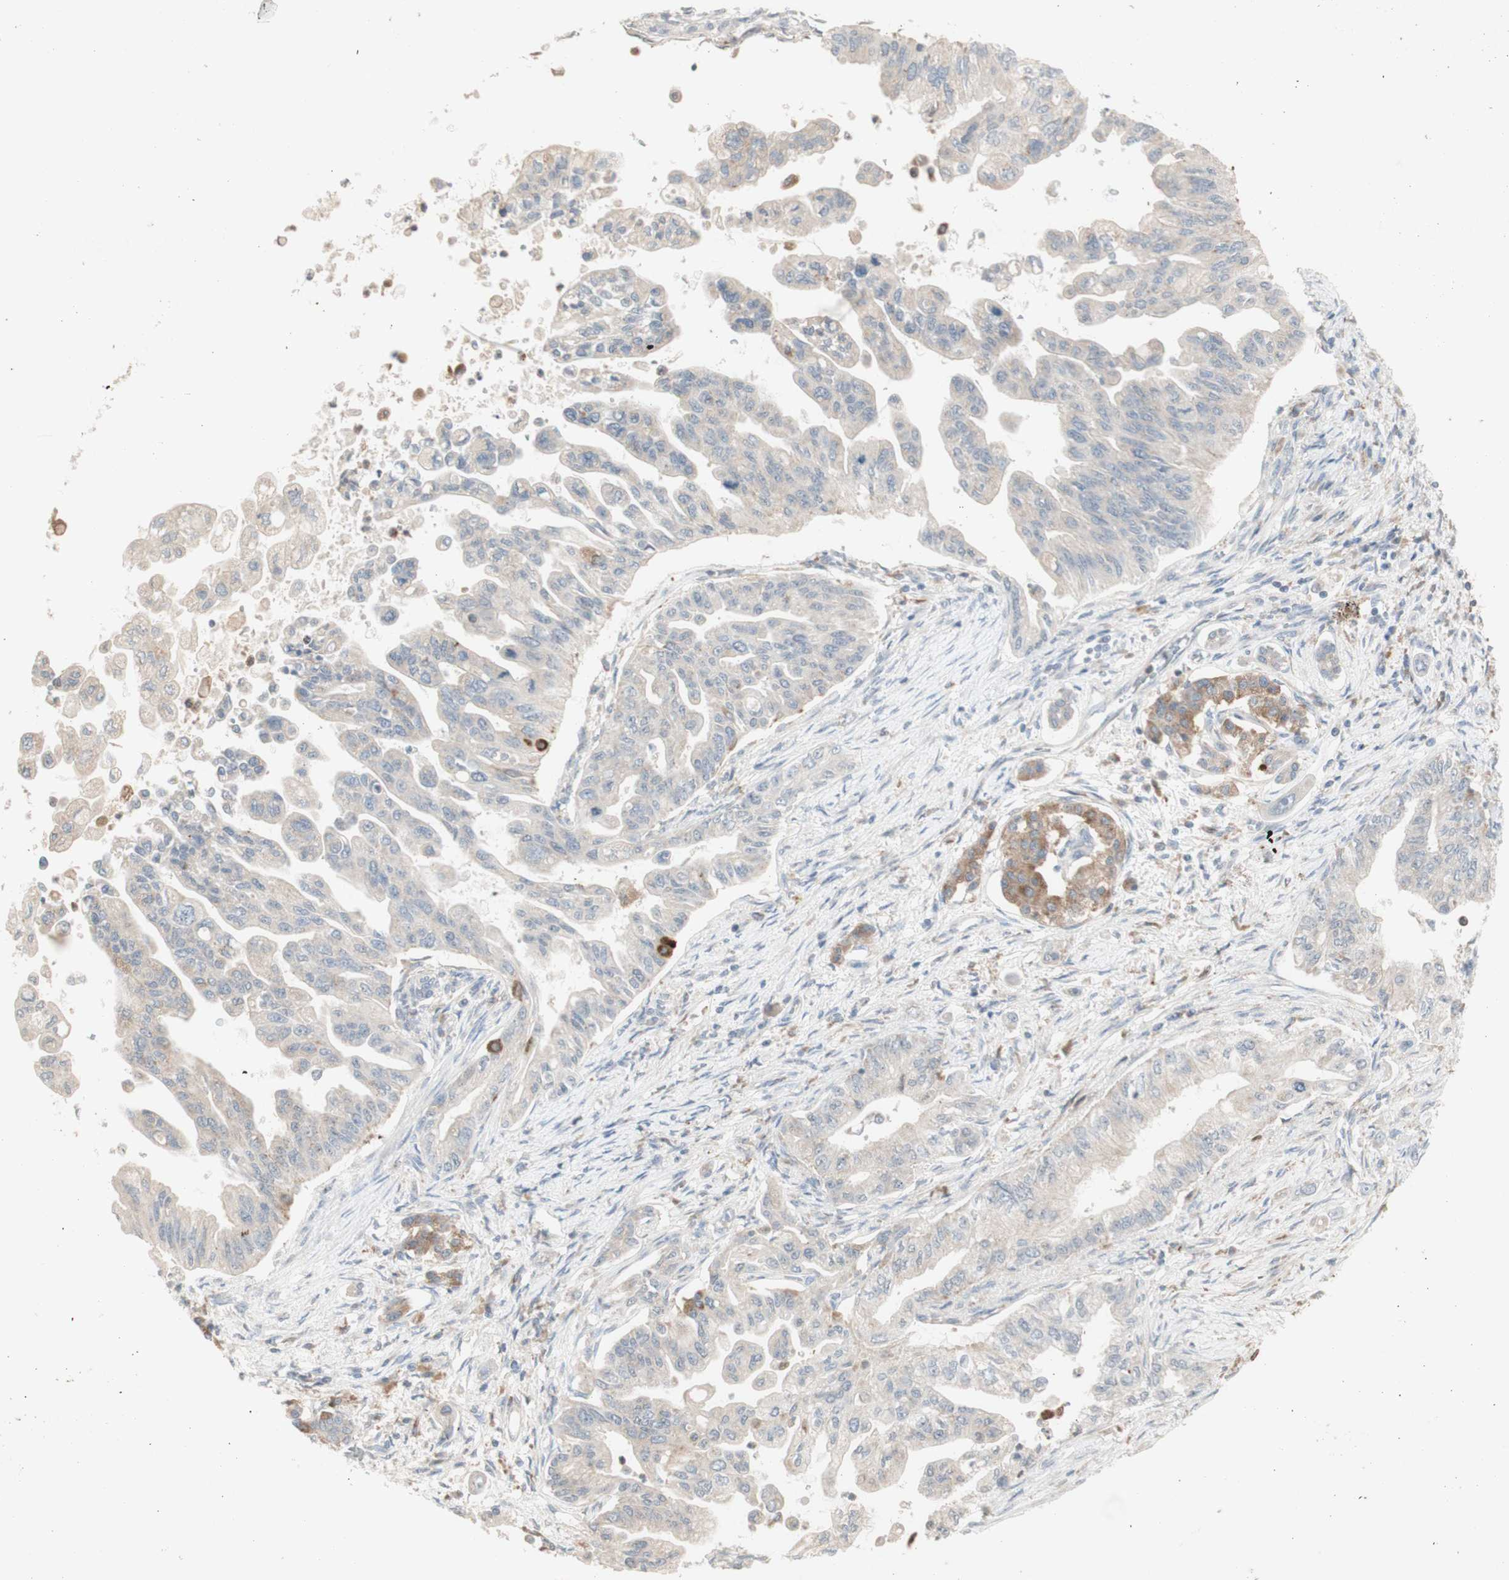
{"staining": {"intensity": "moderate", "quantity": "<25%", "location": "cytoplasmic/membranous"}, "tissue": "pancreatic cancer", "cell_type": "Tumor cells", "image_type": "cancer", "snomed": [{"axis": "morphology", "description": "Normal tissue, NOS"}, {"axis": "topography", "description": "Pancreas"}], "caption": "A brown stain shows moderate cytoplasmic/membranous expression of a protein in human pancreatic cancer tumor cells.", "gene": "ATP6V1B1", "patient": {"sex": "male", "age": 42}}